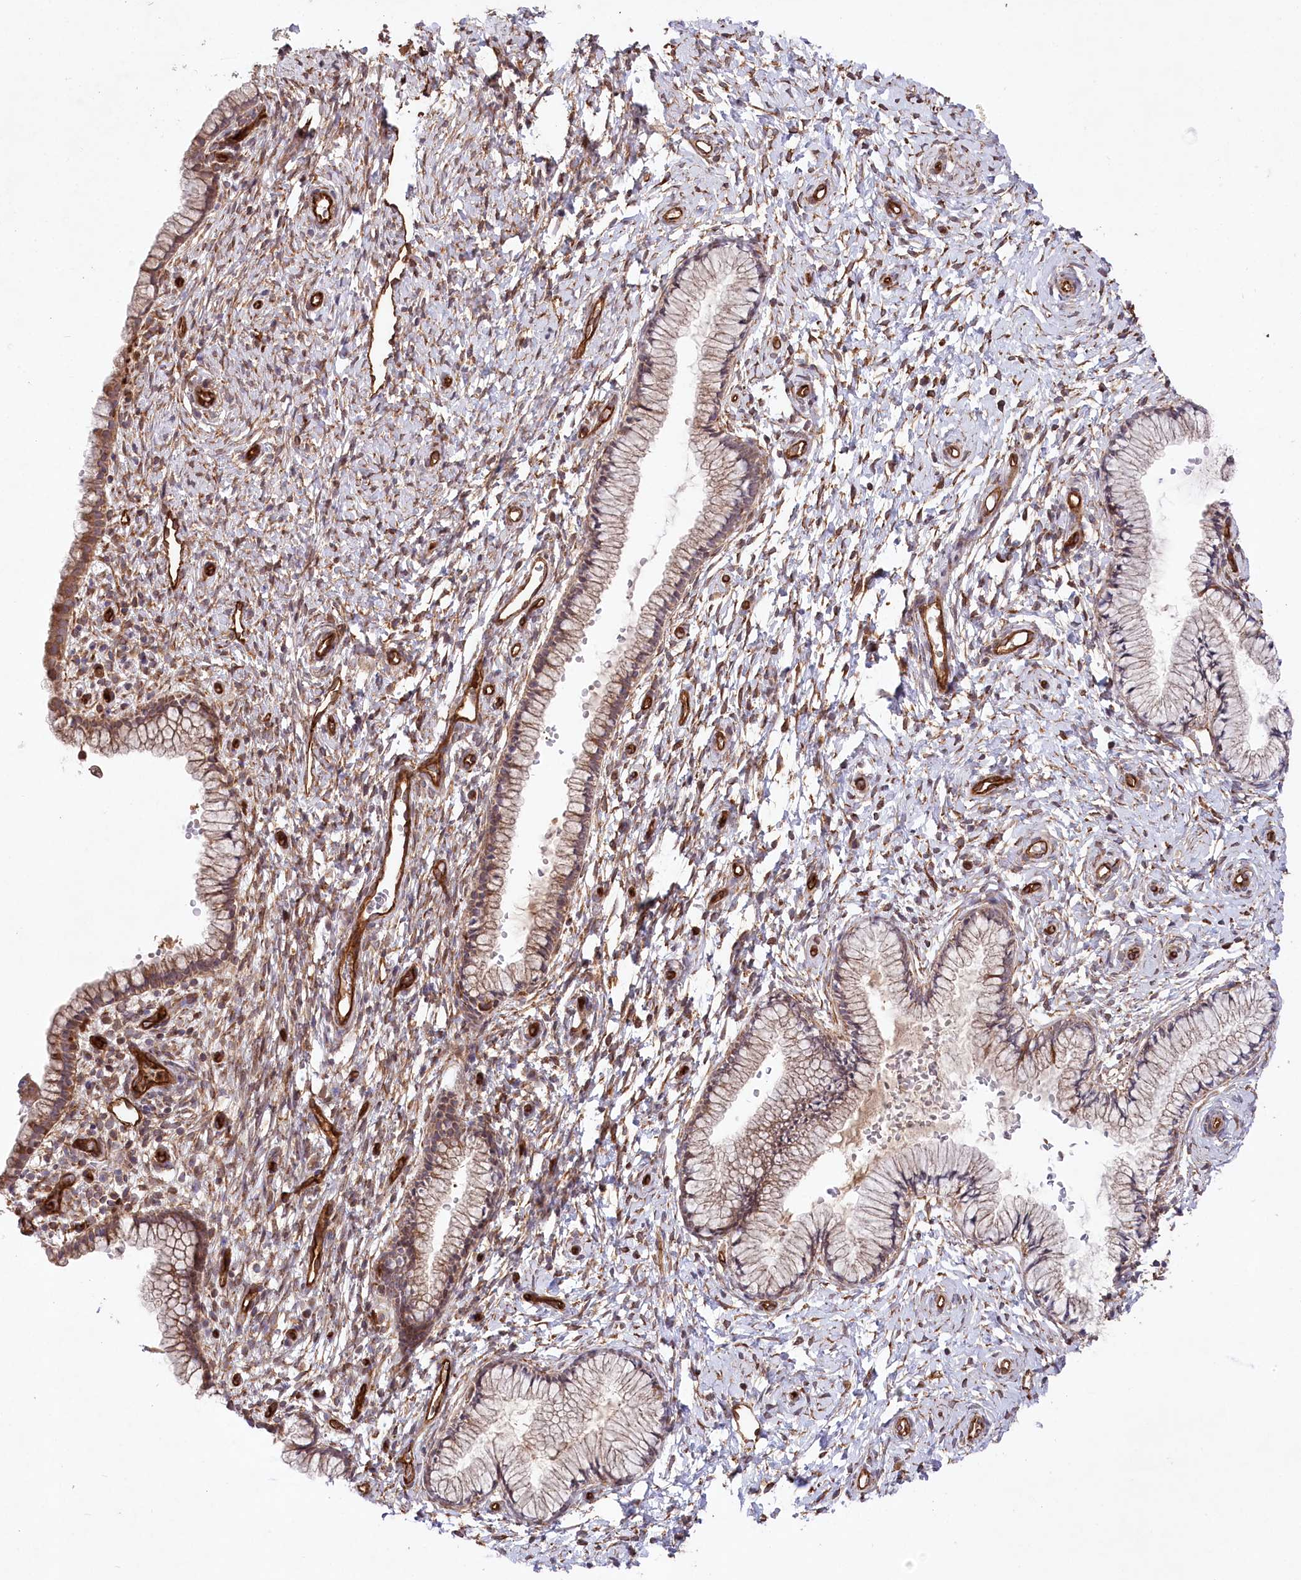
{"staining": {"intensity": "moderate", "quantity": ">75%", "location": "cytoplasmic/membranous"}, "tissue": "cervix", "cell_type": "Glandular cells", "image_type": "normal", "snomed": [{"axis": "morphology", "description": "Normal tissue, NOS"}, {"axis": "topography", "description": "Cervix"}], "caption": "Protein staining of normal cervix reveals moderate cytoplasmic/membranous positivity in approximately >75% of glandular cells. (IHC, brightfield microscopy, high magnification).", "gene": "MTPAP", "patient": {"sex": "female", "age": 33}}